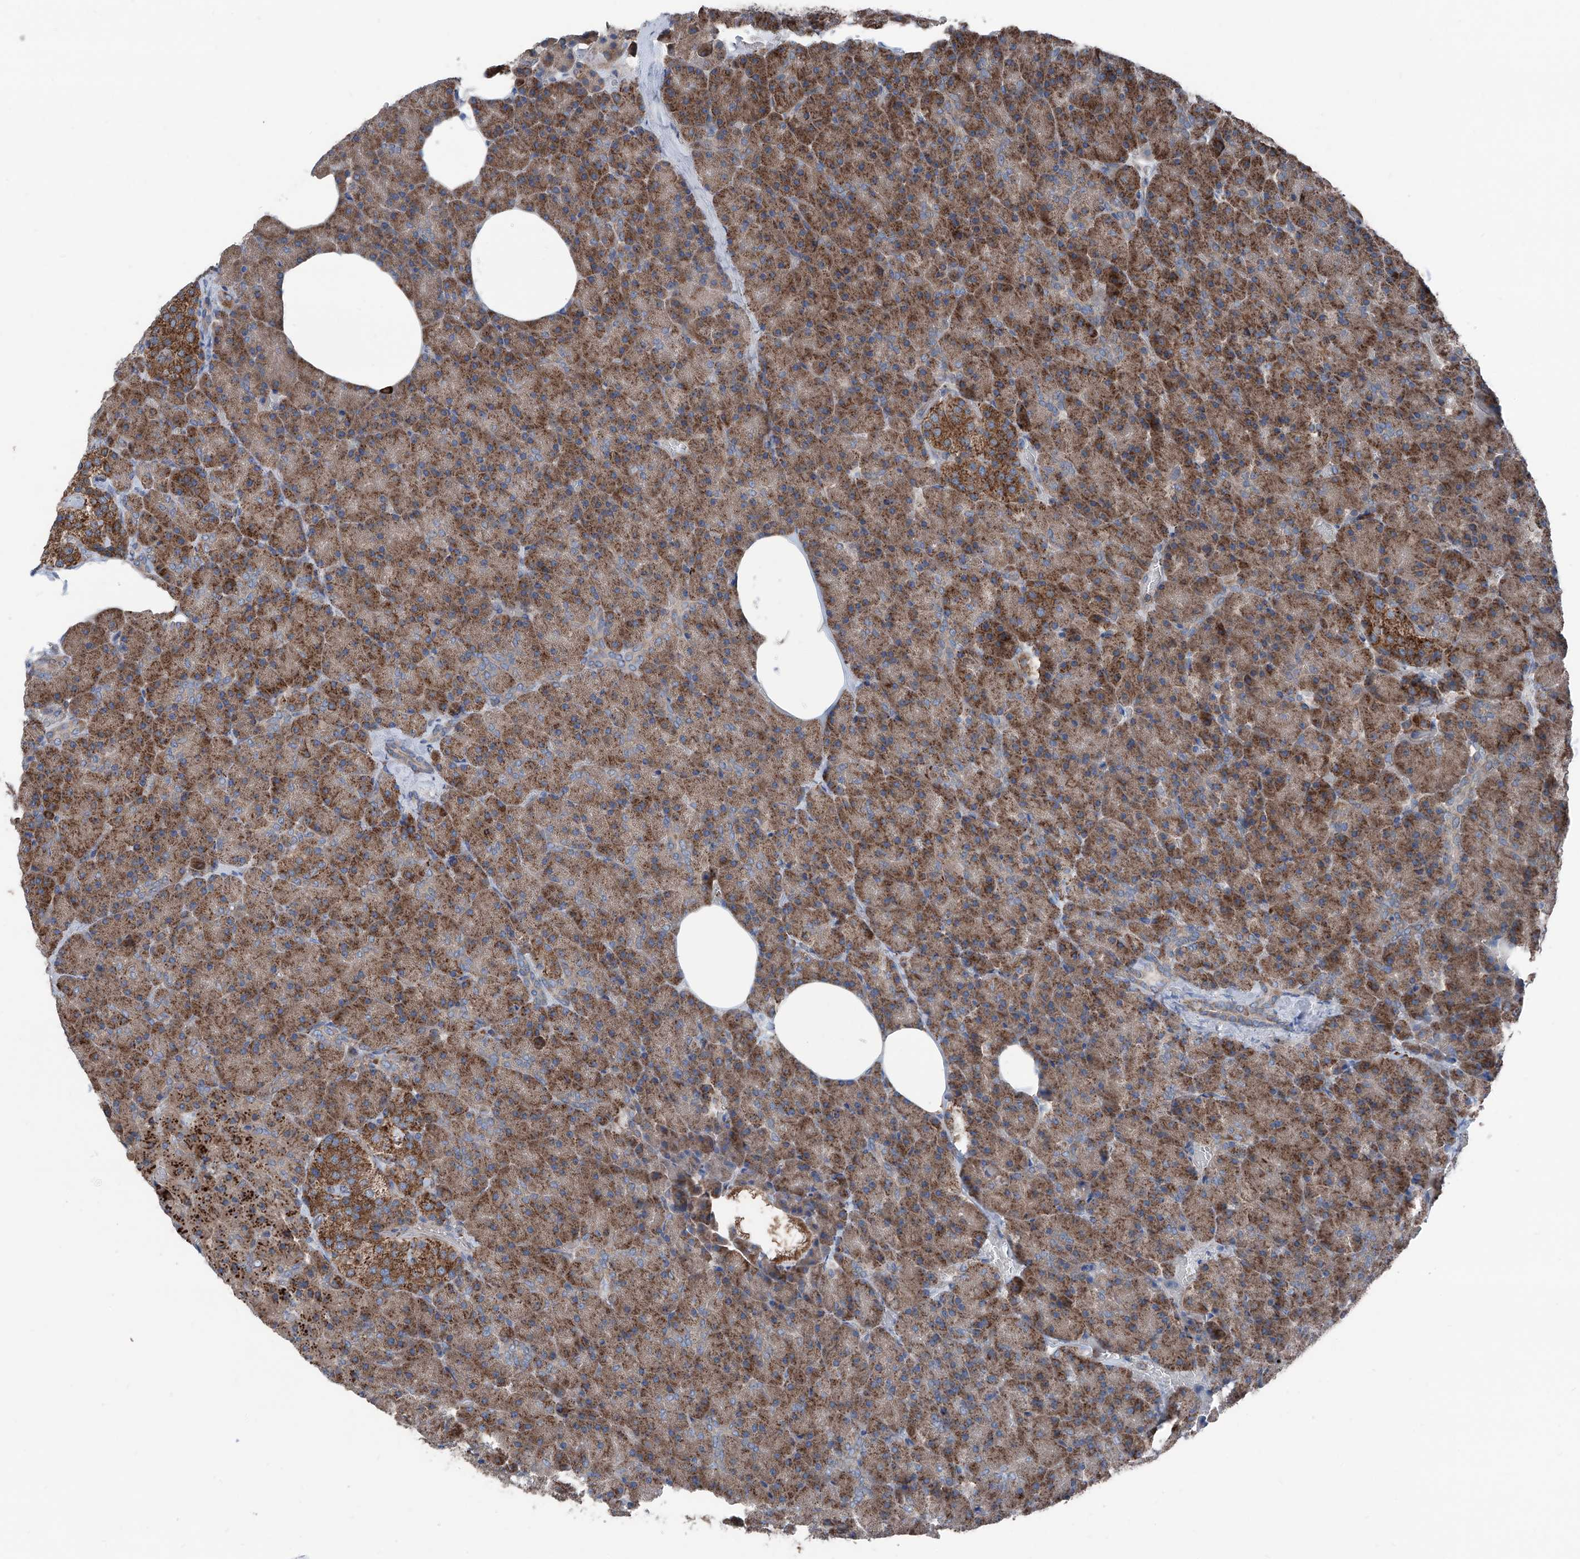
{"staining": {"intensity": "strong", "quantity": ">75%", "location": "cytoplasmic/membranous"}, "tissue": "pancreas", "cell_type": "Exocrine glandular cells", "image_type": "normal", "snomed": [{"axis": "morphology", "description": "Normal tissue, NOS"}, {"axis": "morphology", "description": "Carcinoid, malignant, NOS"}, {"axis": "topography", "description": "Pancreas"}], "caption": "Immunohistochemistry (DAB) staining of unremarkable human pancreas exhibits strong cytoplasmic/membranous protein expression in about >75% of exocrine glandular cells.", "gene": "GPAT3", "patient": {"sex": "female", "age": 35}}